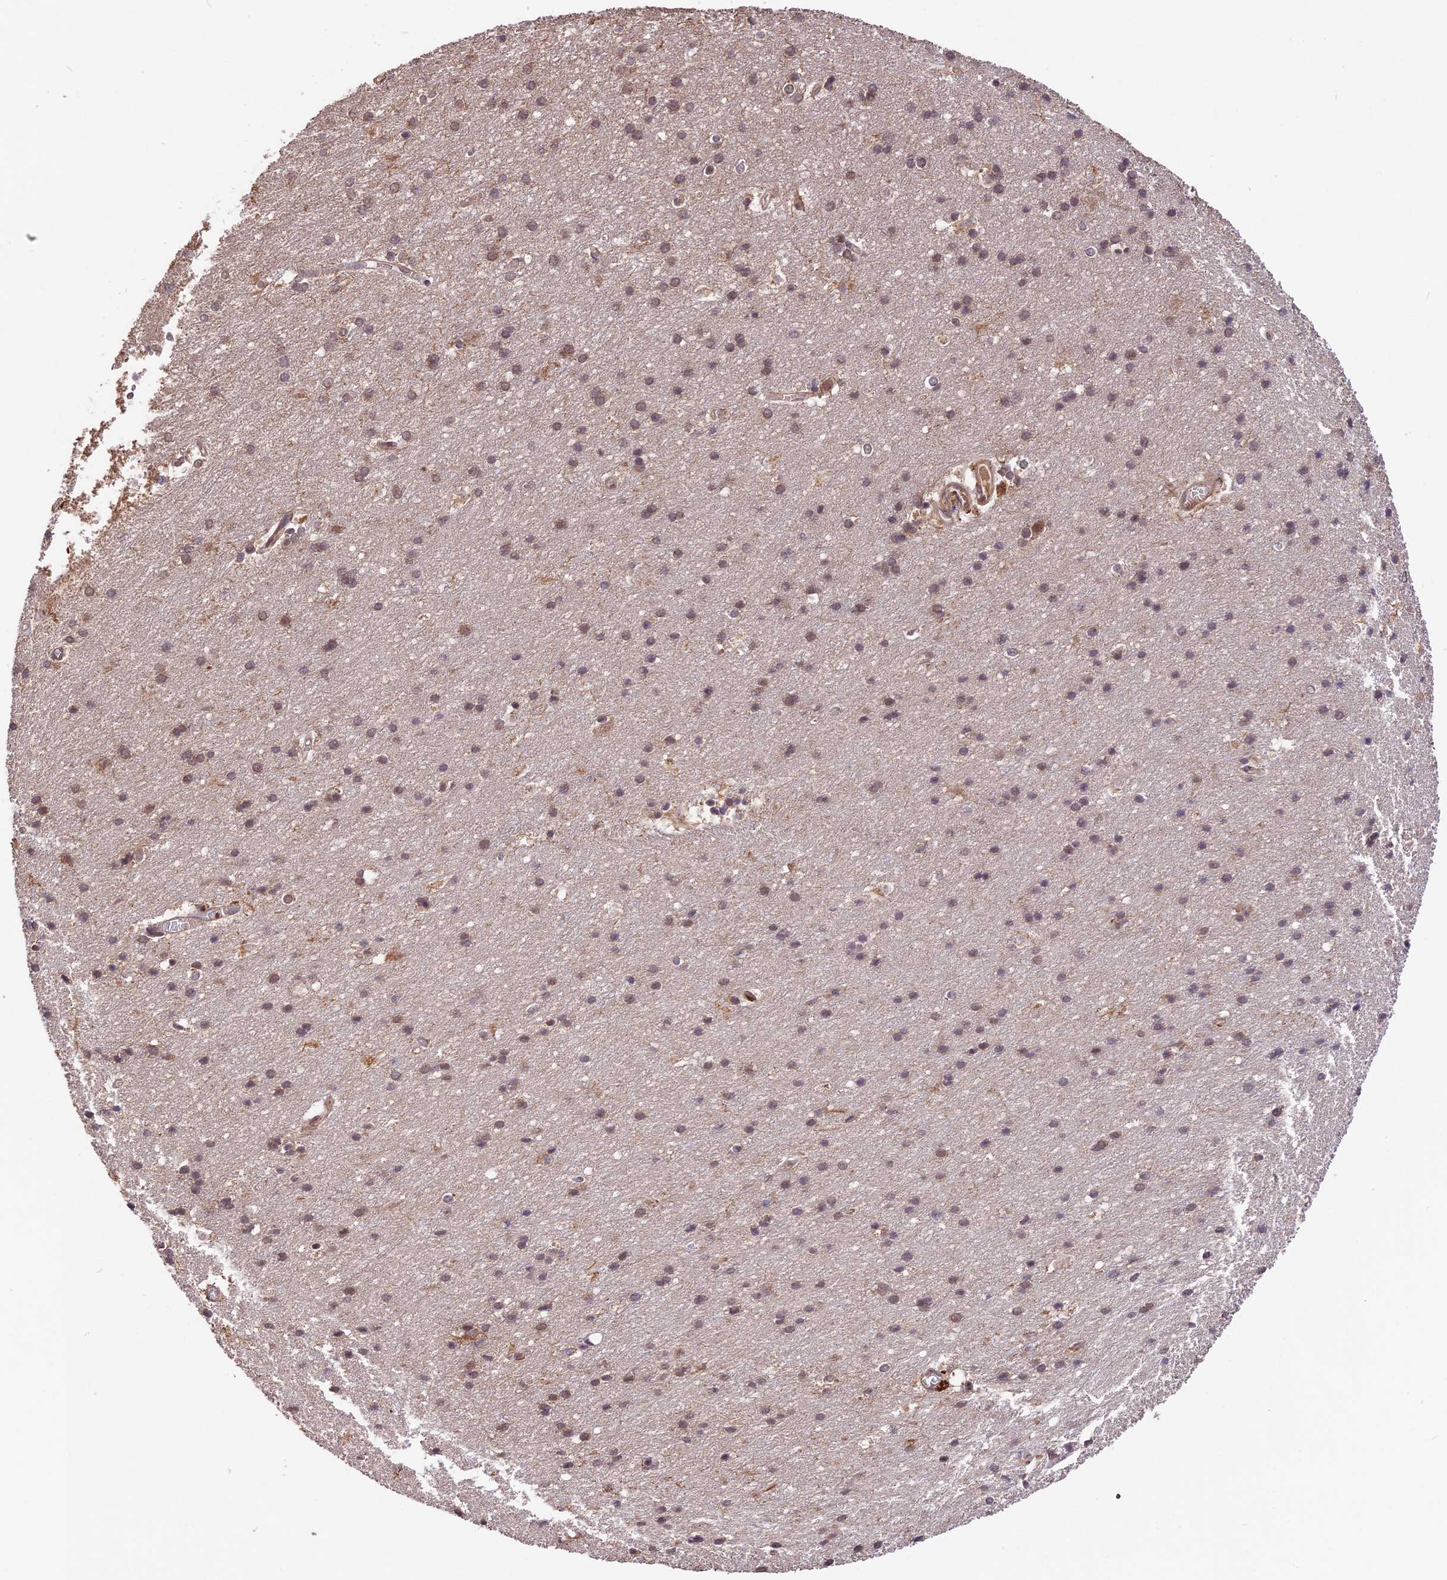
{"staining": {"intensity": "moderate", "quantity": ">75%", "location": "cytoplasmic/membranous"}, "tissue": "cerebral cortex", "cell_type": "Endothelial cells", "image_type": "normal", "snomed": [{"axis": "morphology", "description": "Normal tissue, NOS"}, {"axis": "topography", "description": "Cerebral cortex"}], "caption": "Protein expression analysis of benign human cerebral cortex reveals moderate cytoplasmic/membranous positivity in about >75% of endothelial cells.", "gene": "ESCO1", "patient": {"sex": "male", "age": 54}}